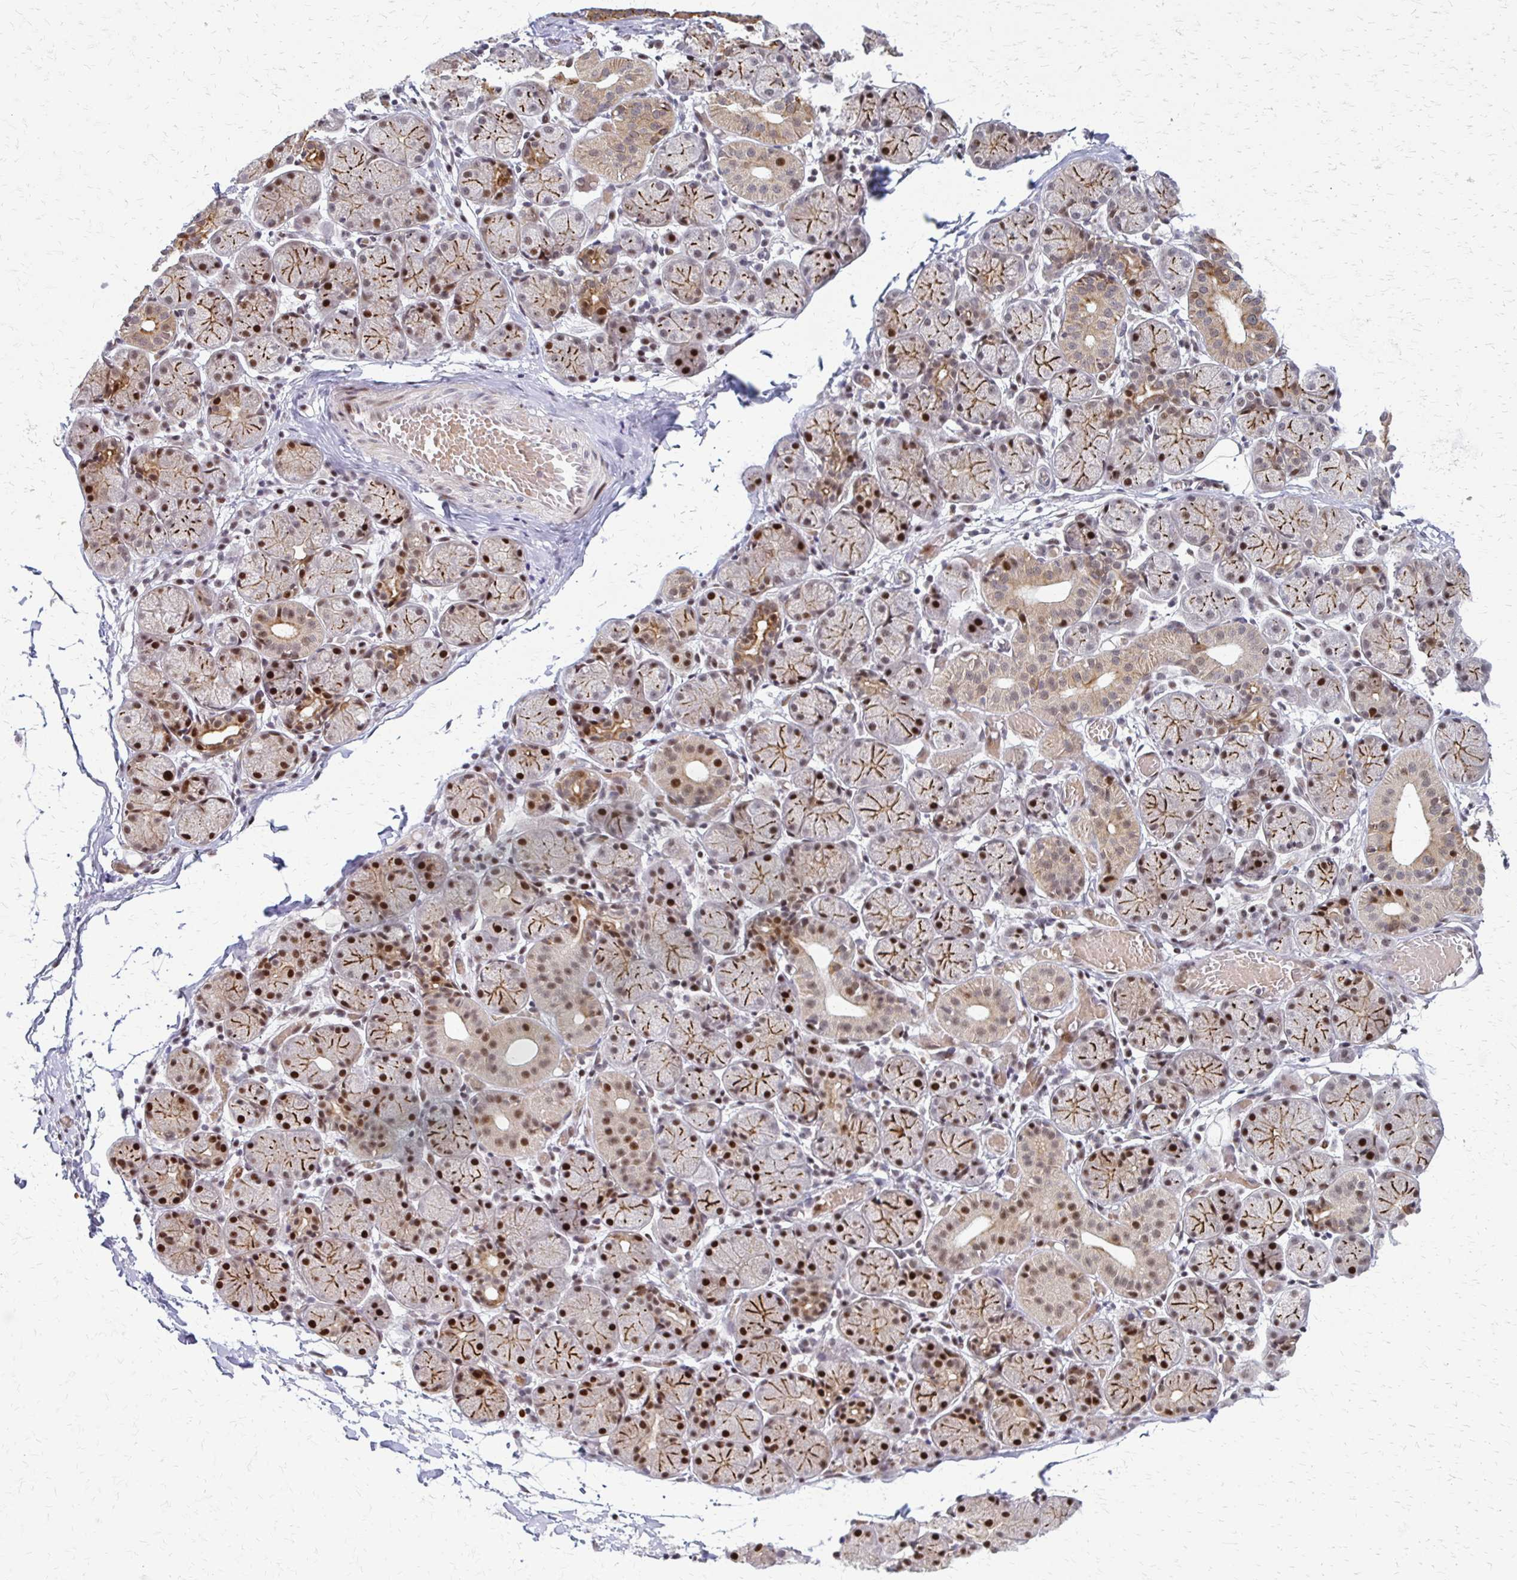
{"staining": {"intensity": "strong", "quantity": "25%-75%", "location": "cytoplasmic/membranous,nuclear"}, "tissue": "salivary gland", "cell_type": "Glandular cells", "image_type": "normal", "snomed": [{"axis": "morphology", "description": "Normal tissue, NOS"}, {"axis": "topography", "description": "Salivary gland"}], "caption": "Protein staining shows strong cytoplasmic/membranous,nuclear expression in approximately 25%-75% of glandular cells in normal salivary gland.", "gene": "TRIR", "patient": {"sex": "female", "age": 24}}